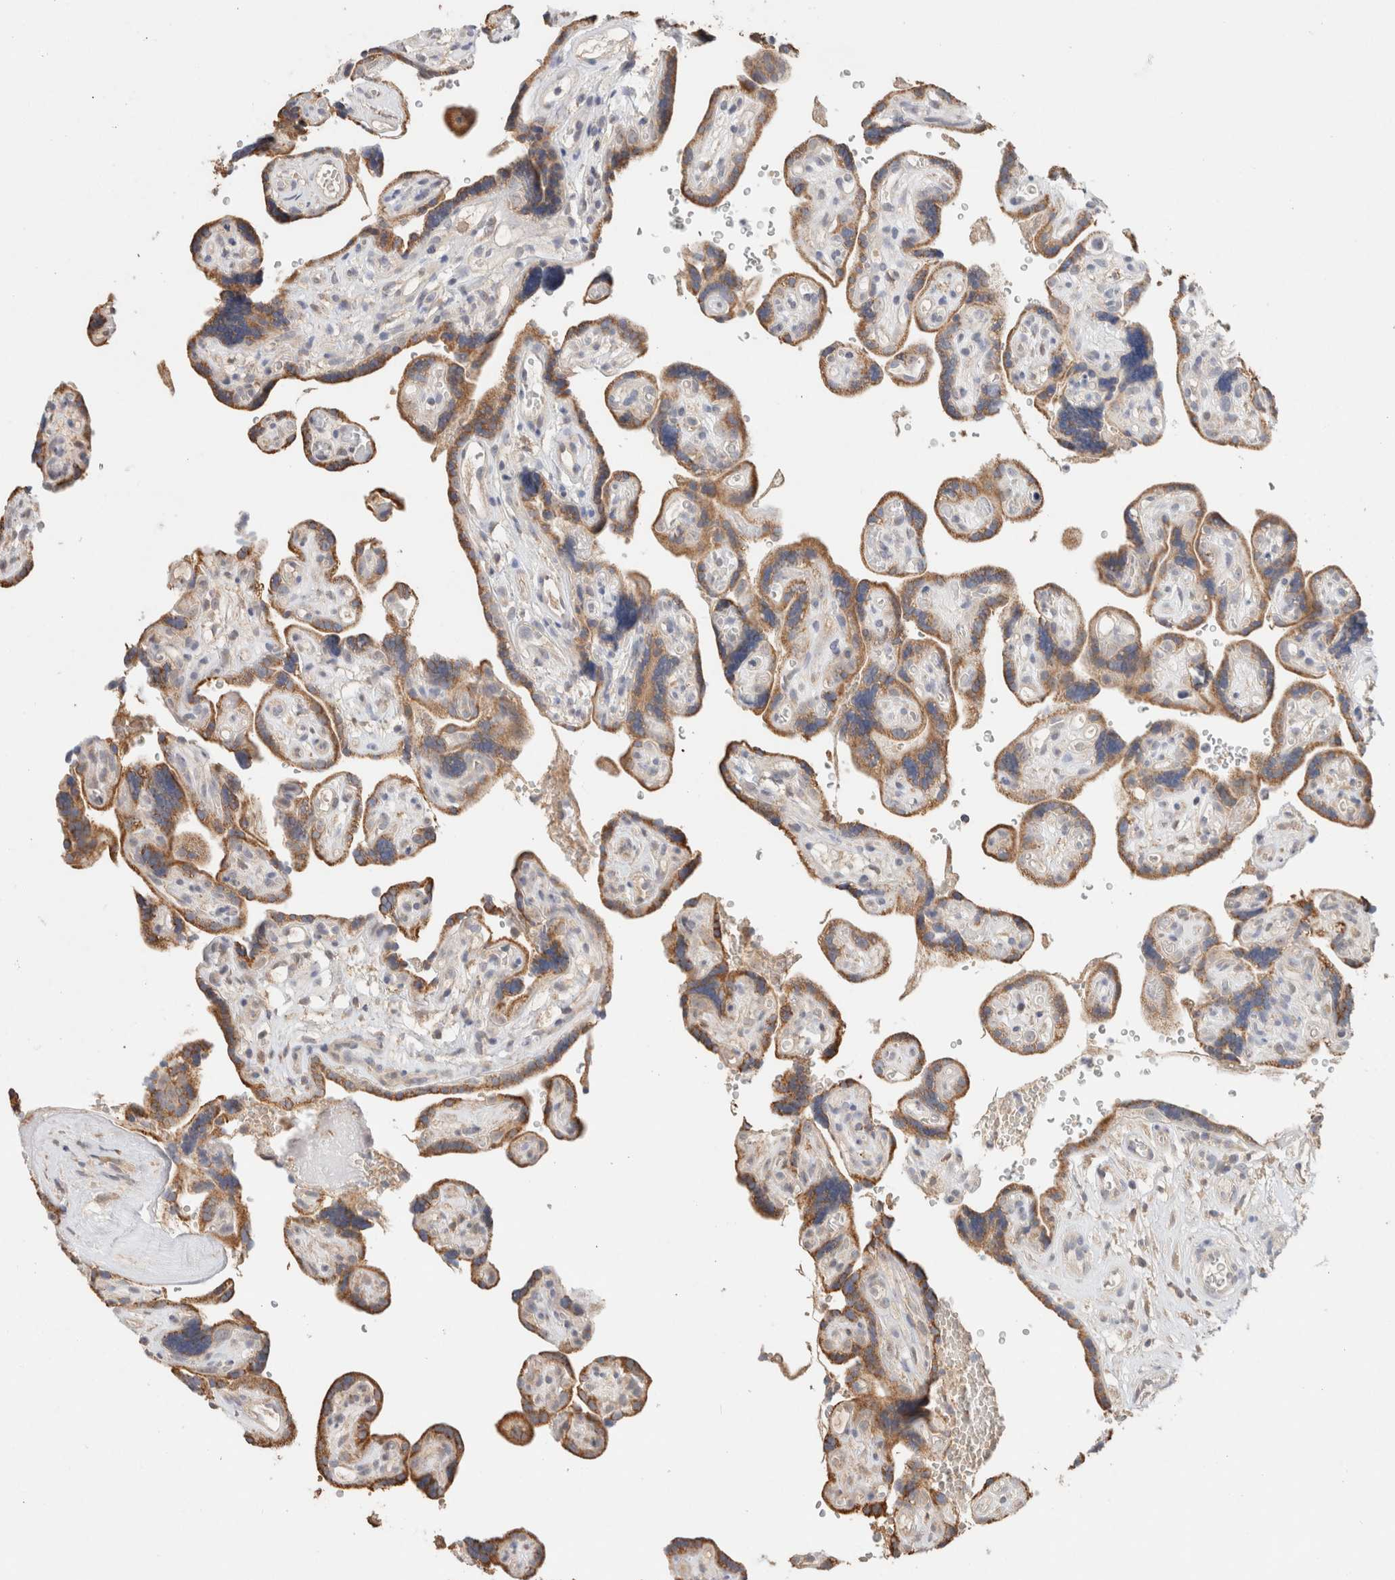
{"staining": {"intensity": "moderate", "quantity": ">75%", "location": "cytoplasmic/membranous"}, "tissue": "placenta", "cell_type": "Decidual cells", "image_type": "normal", "snomed": [{"axis": "morphology", "description": "Normal tissue, NOS"}, {"axis": "topography", "description": "Placenta"}], "caption": "The image reveals staining of normal placenta, revealing moderate cytoplasmic/membranous protein staining (brown color) within decidual cells.", "gene": "CA13", "patient": {"sex": "female", "age": 30}}